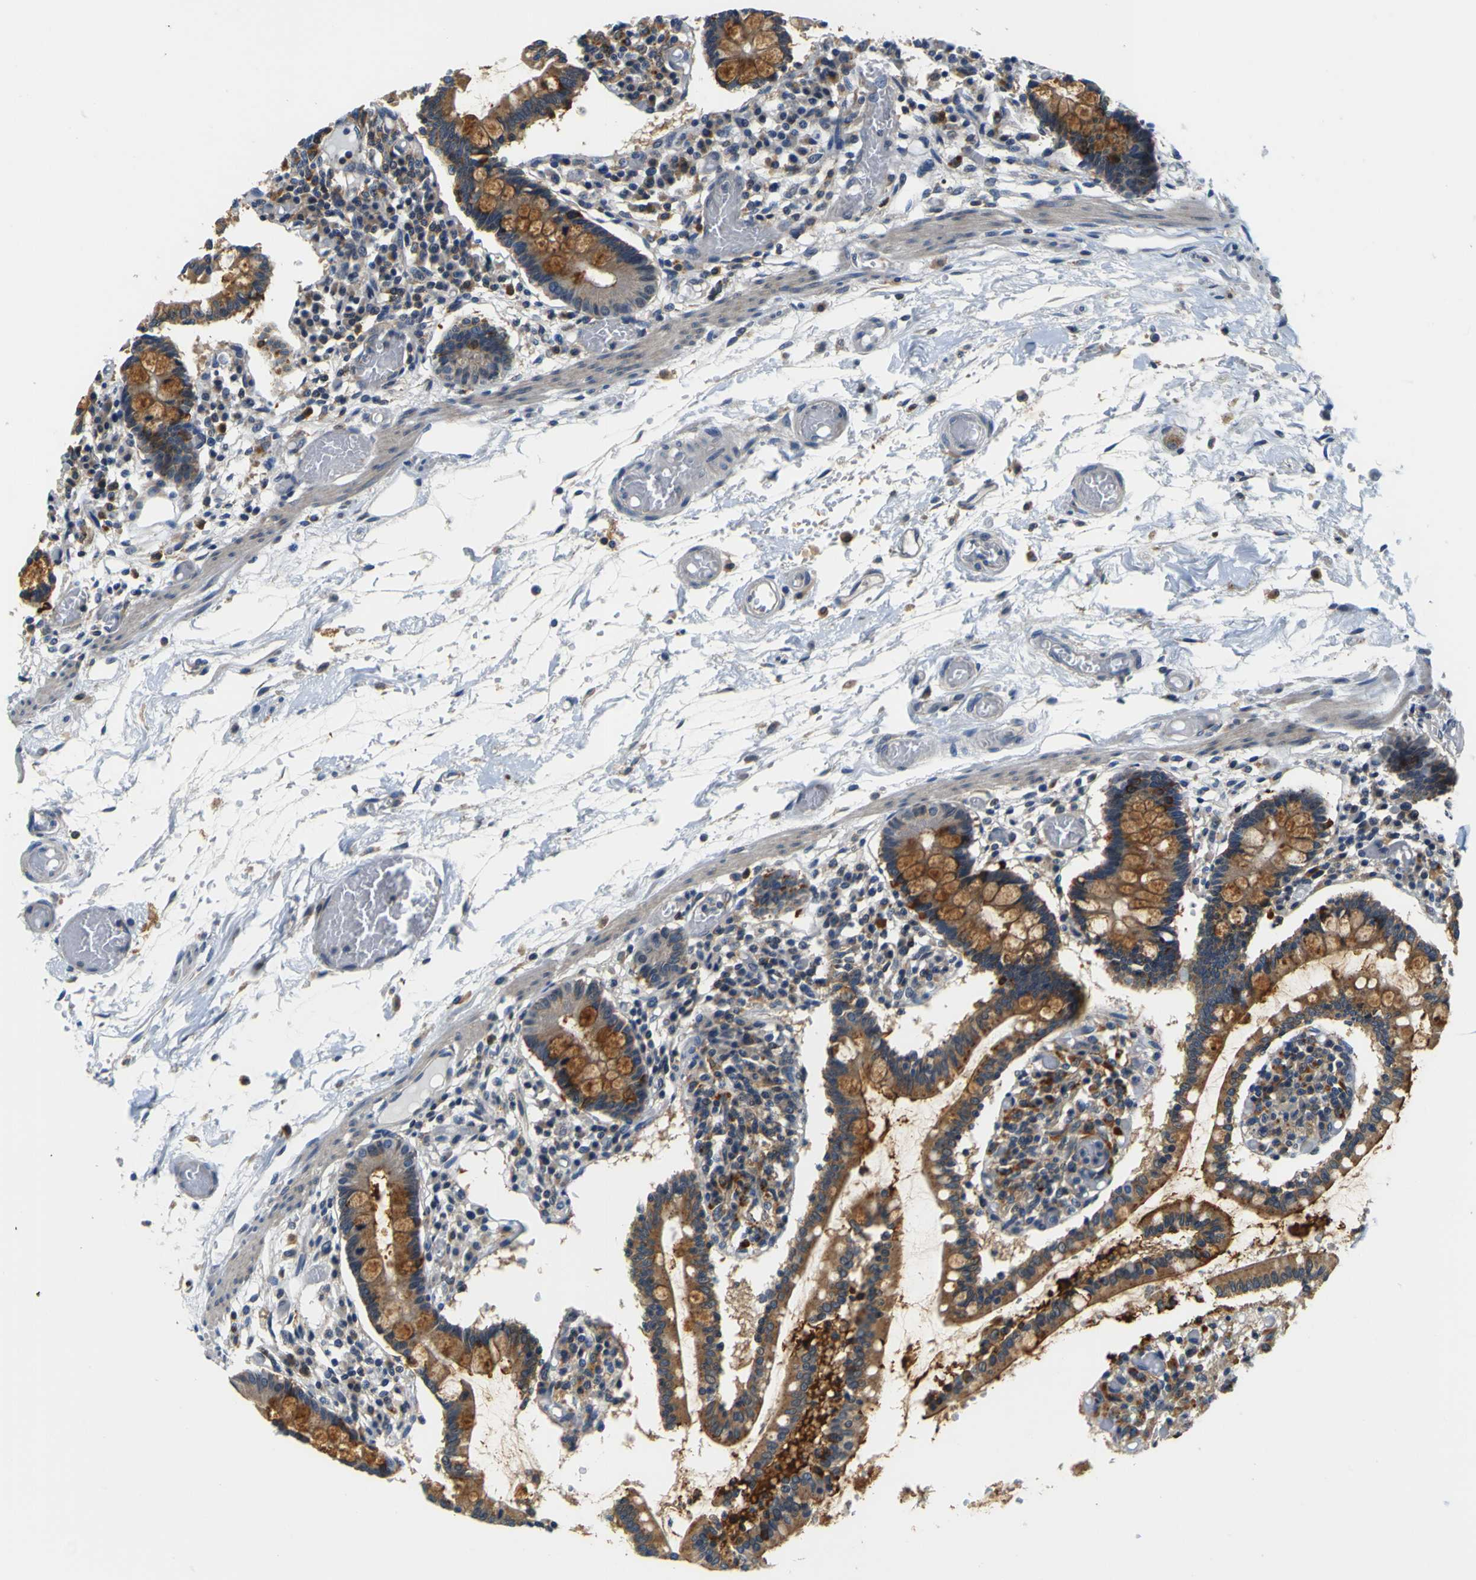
{"staining": {"intensity": "strong", "quantity": ">75%", "location": "cytoplasmic/membranous"}, "tissue": "small intestine", "cell_type": "Glandular cells", "image_type": "normal", "snomed": [{"axis": "morphology", "description": "Normal tissue, NOS"}, {"axis": "topography", "description": "Small intestine"}], "caption": "Benign small intestine was stained to show a protein in brown. There is high levels of strong cytoplasmic/membranous staining in about >75% of glandular cells. Using DAB (brown) and hematoxylin (blue) stains, captured at high magnification using brightfield microscopy.", "gene": "TNIK", "patient": {"sex": "female", "age": 61}}